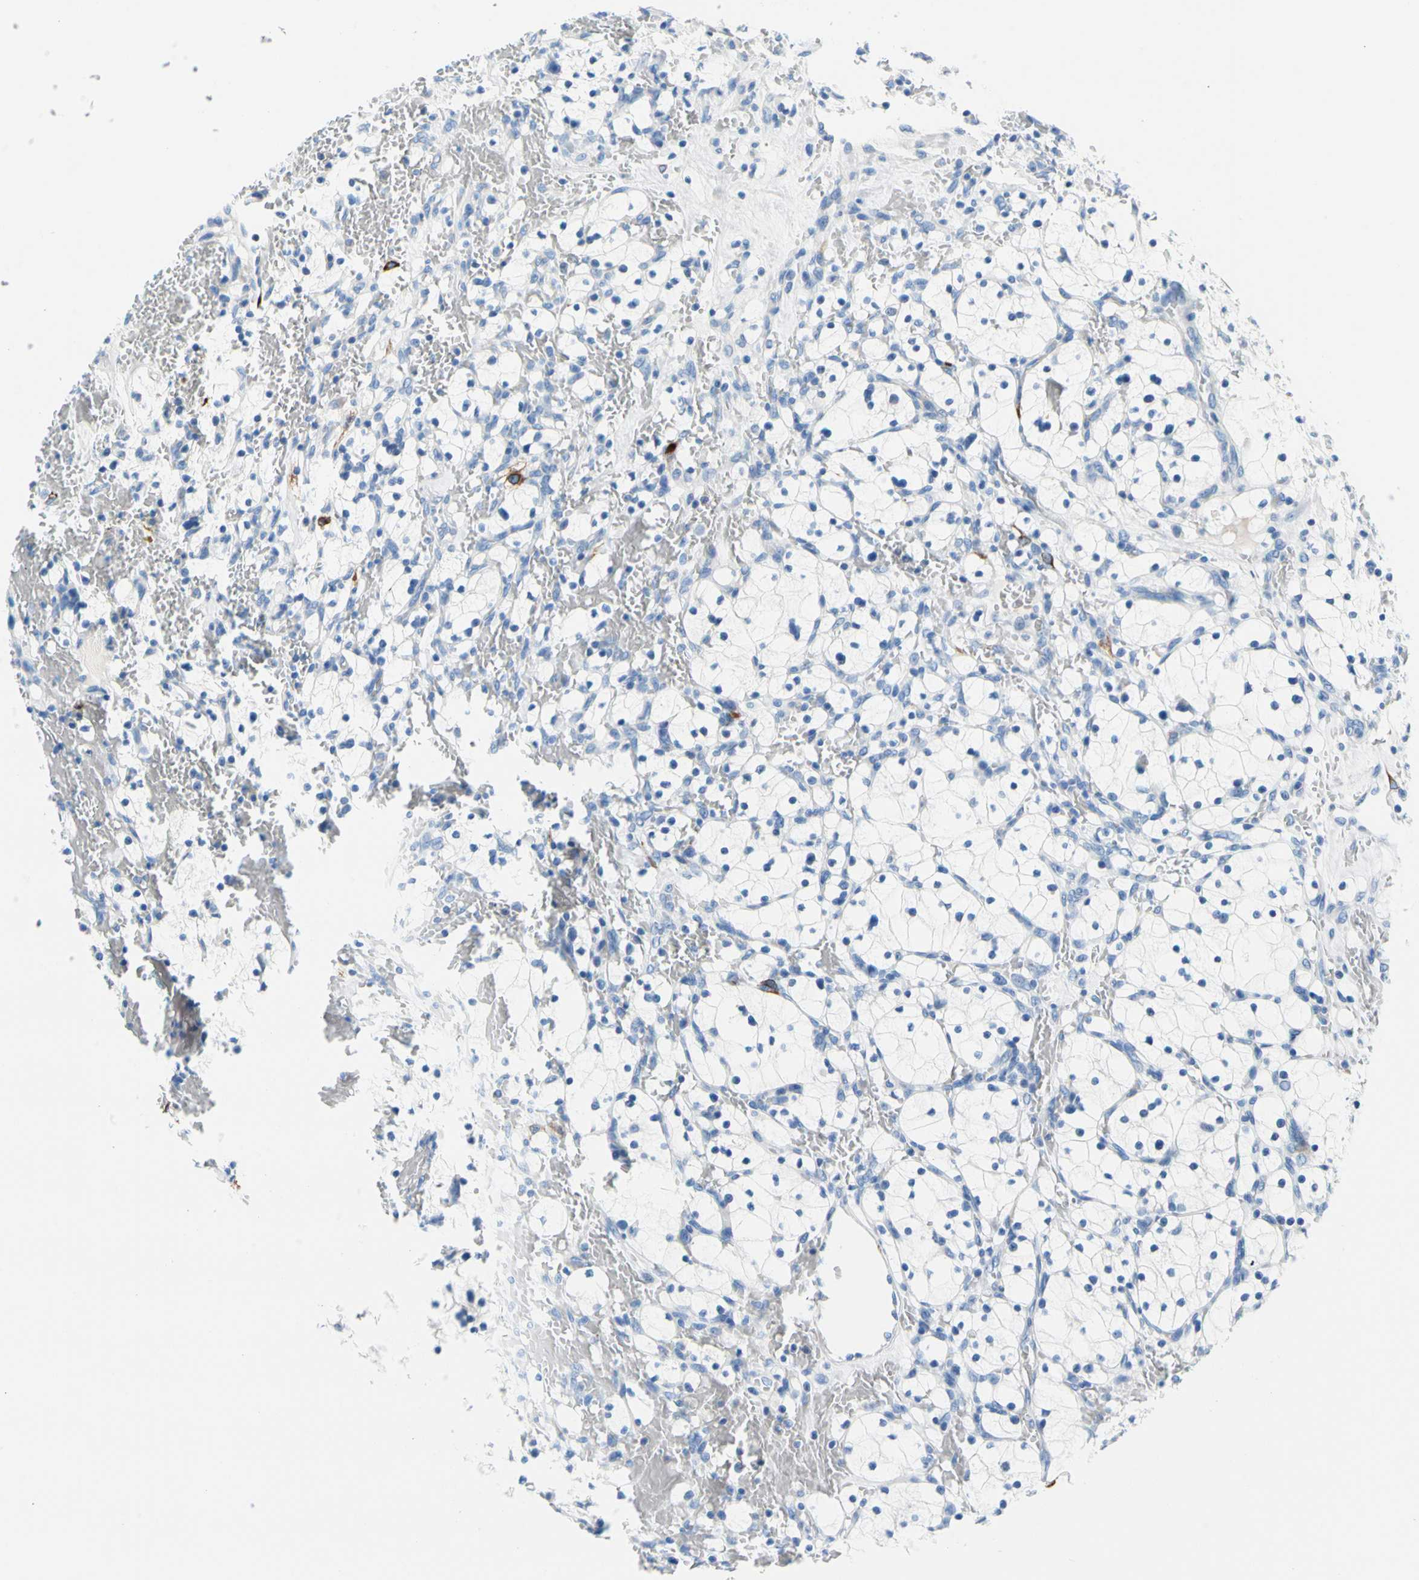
{"staining": {"intensity": "negative", "quantity": "none", "location": "none"}, "tissue": "renal cancer", "cell_type": "Tumor cells", "image_type": "cancer", "snomed": [{"axis": "morphology", "description": "Adenocarcinoma, NOS"}, {"axis": "topography", "description": "Kidney"}], "caption": "Immunohistochemistry (IHC) of human renal cancer shows no expression in tumor cells.", "gene": "TACC3", "patient": {"sex": "female", "age": 83}}